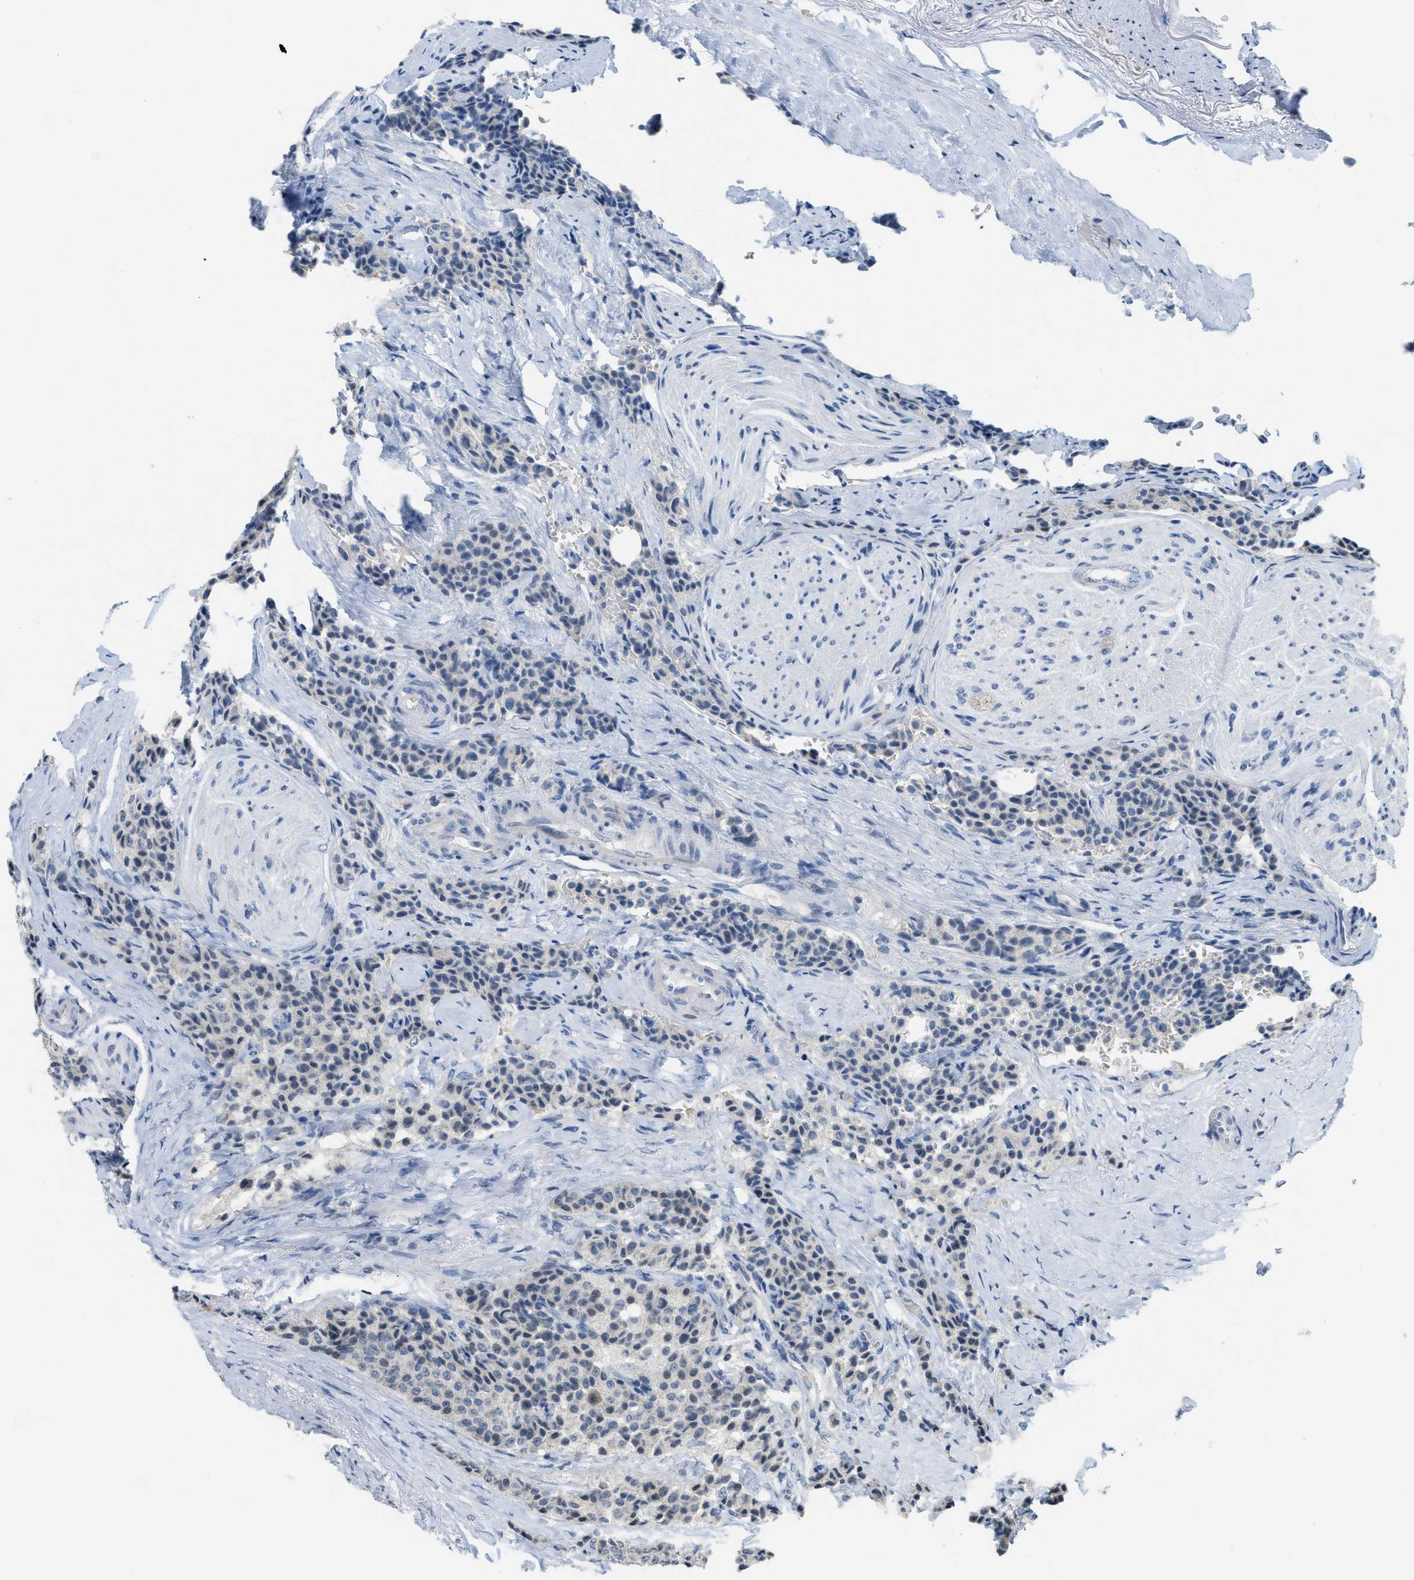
{"staining": {"intensity": "weak", "quantity": "<25%", "location": "nuclear"}, "tissue": "carcinoid", "cell_type": "Tumor cells", "image_type": "cancer", "snomed": [{"axis": "morphology", "description": "Carcinoid, malignant, NOS"}, {"axis": "topography", "description": "Colon"}], "caption": "Carcinoid was stained to show a protein in brown. There is no significant positivity in tumor cells.", "gene": "TXNDC2", "patient": {"sex": "female", "age": 61}}